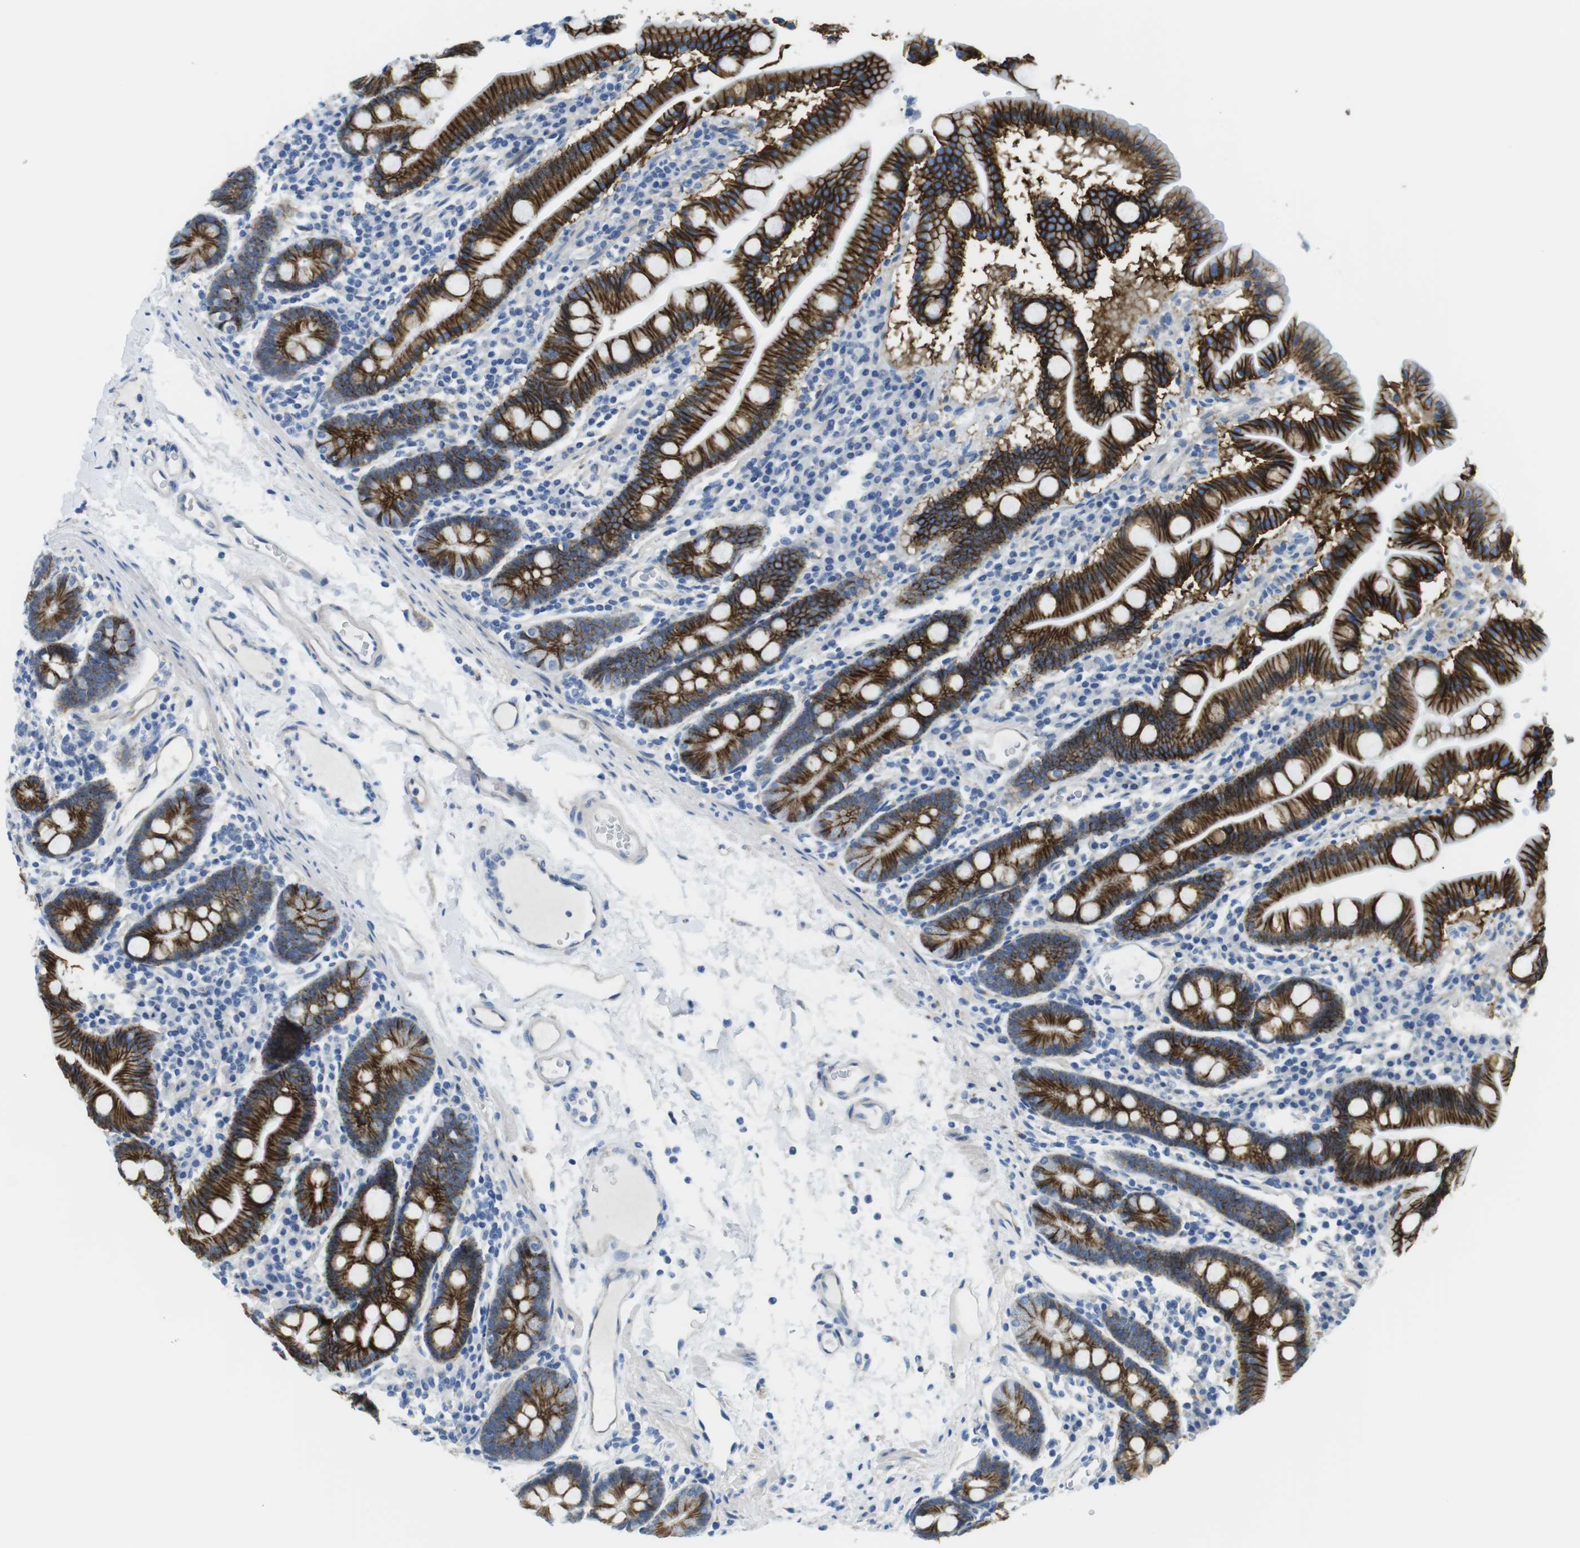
{"staining": {"intensity": "strong", "quantity": ">75%", "location": "cytoplasmic/membranous"}, "tissue": "duodenum", "cell_type": "Glandular cells", "image_type": "normal", "snomed": [{"axis": "morphology", "description": "Normal tissue, NOS"}, {"axis": "topography", "description": "Duodenum"}], "caption": "Immunohistochemistry image of normal duodenum: duodenum stained using immunohistochemistry (IHC) exhibits high levels of strong protein expression localized specifically in the cytoplasmic/membranous of glandular cells, appearing as a cytoplasmic/membranous brown color.", "gene": "CDH8", "patient": {"sex": "male", "age": 50}}